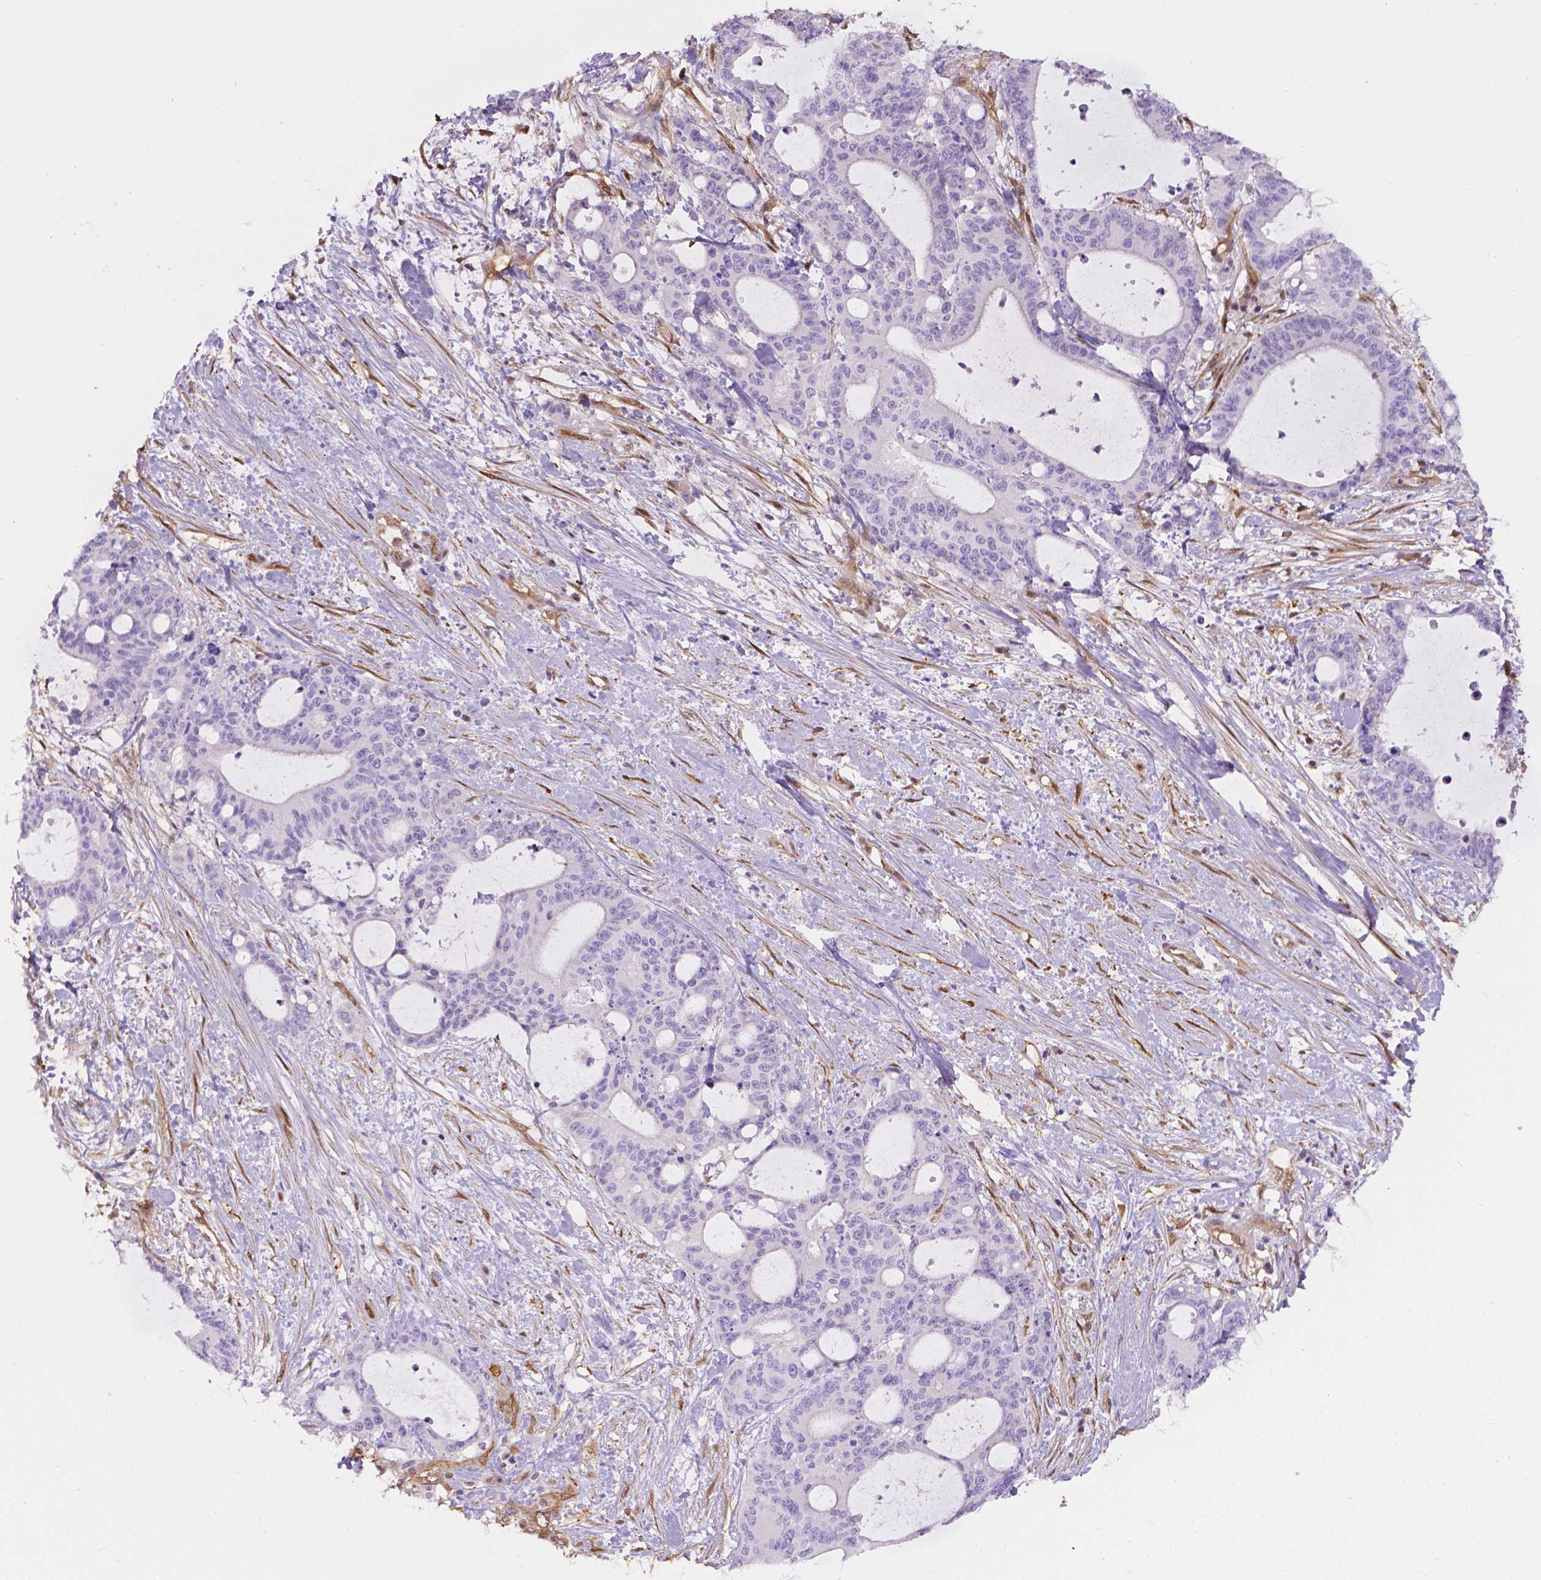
{"staining": {"intensity": "negative", "quantity": "none", "location": "none"}, "tissue": "liver cancer", "cell_type": "Tumor cells", "image_type": "cancer", "snomed": [{"axis": "morphology", "description": "Cholangiocarcinoma"}, {"axis": "topography", "description": "Liver"}], "caption": "Image shows no protein staining in tumor cells of cholangiocarcinoma (liver) tissue.", "gene": "CLIC4", "patient": {"sex": "female", "age": 73}}